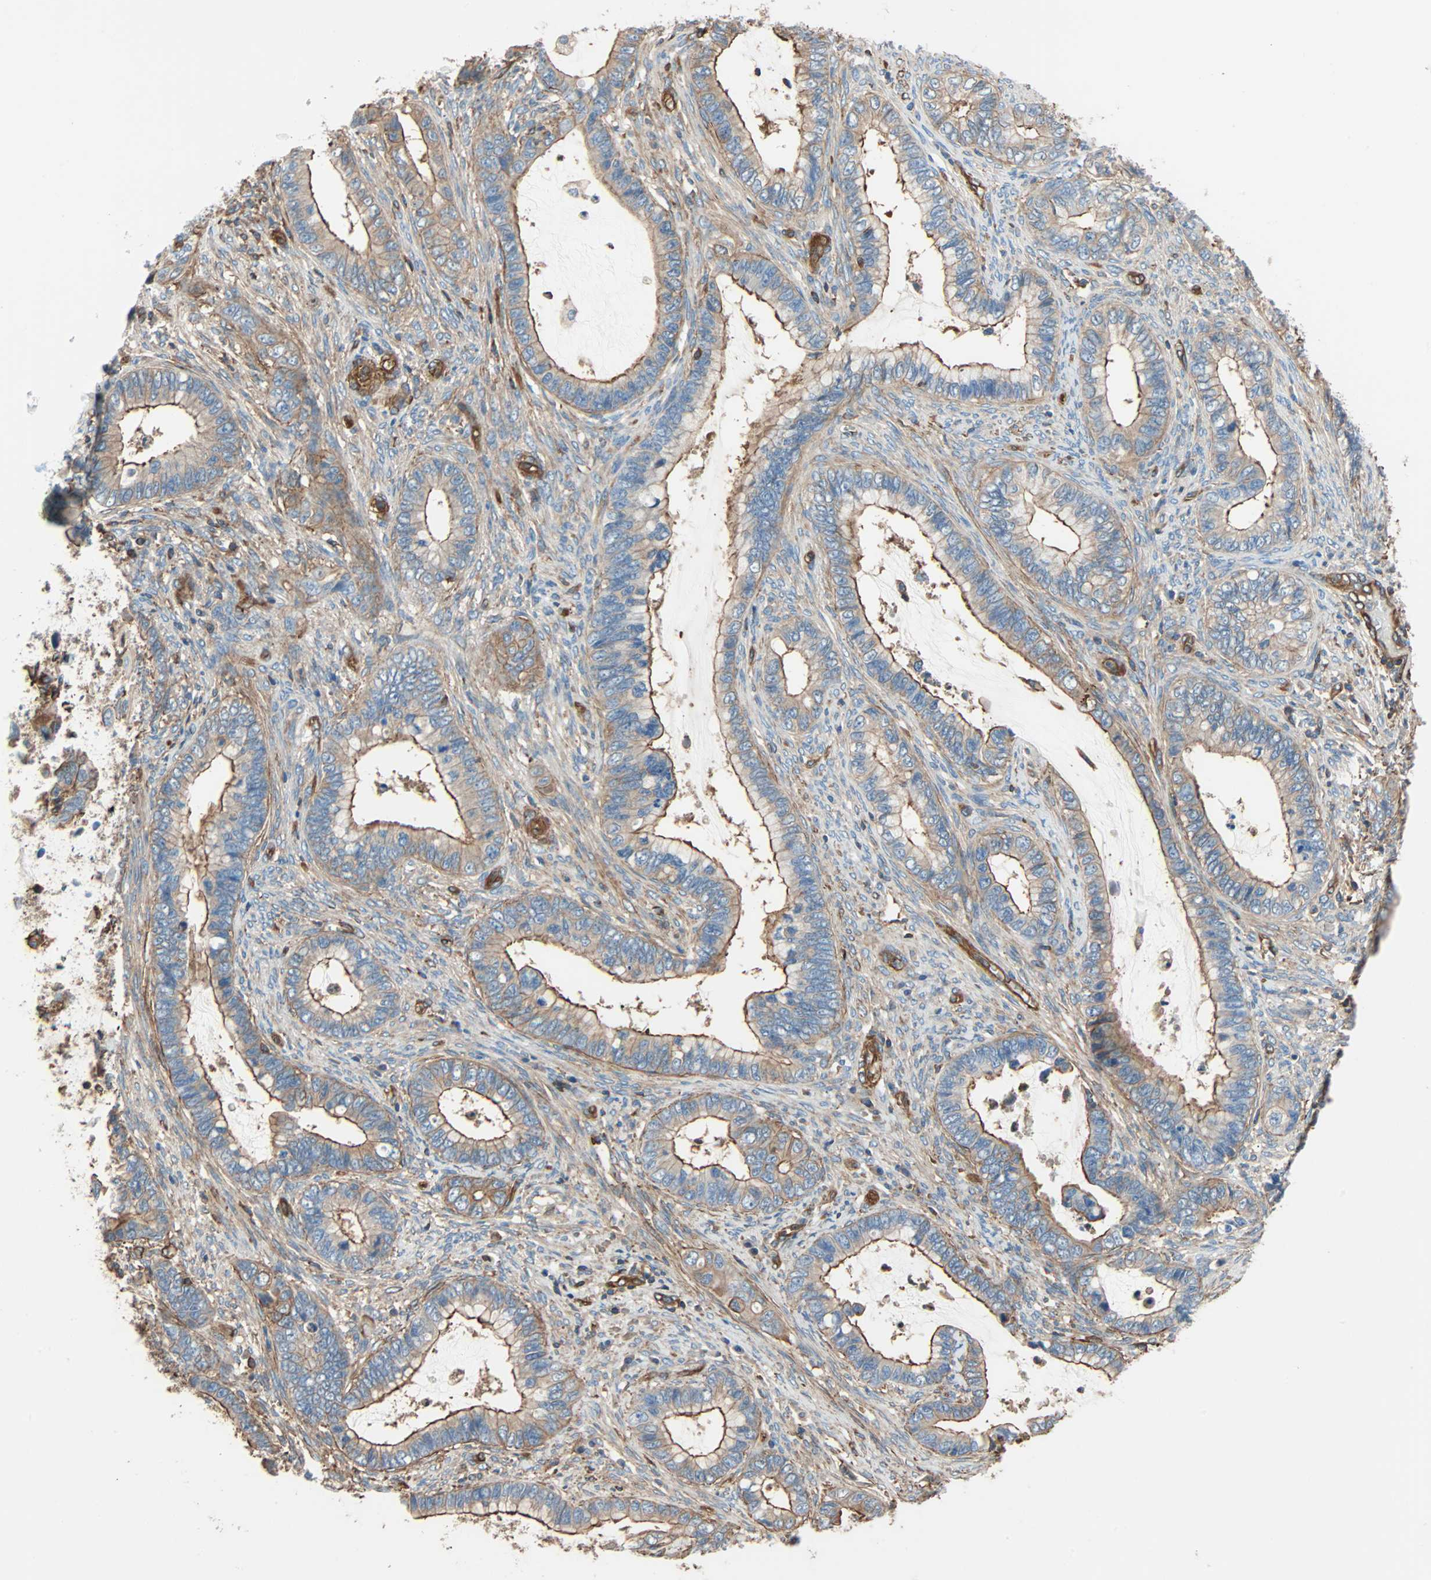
{"staining": {"intensity": "moderate", "quantity": "25%-75%", "location": "cytoplasmic/membranous"}, "tissue": "cervical cancer", "cell_type": "Tumor cells", "image_type": "cancer", "snomed": [{"axis": "morphology", "description": "Adenocarcinoma, NOS"}, {"axis": "topography", "description": "Cervix"}], "caption": "Protein staining of cervical adenocarcinoma tissue demonstrates moderate cytoplasmic/membranous positivity in approximately 25%-75% of tumor cells. (Stains: DAB in brown, nuclei in blue, Microscopy: brightfield microscopy at high magnification).", "gene": "GALNT10", "patient": {"sex": "female", "age": 44}}